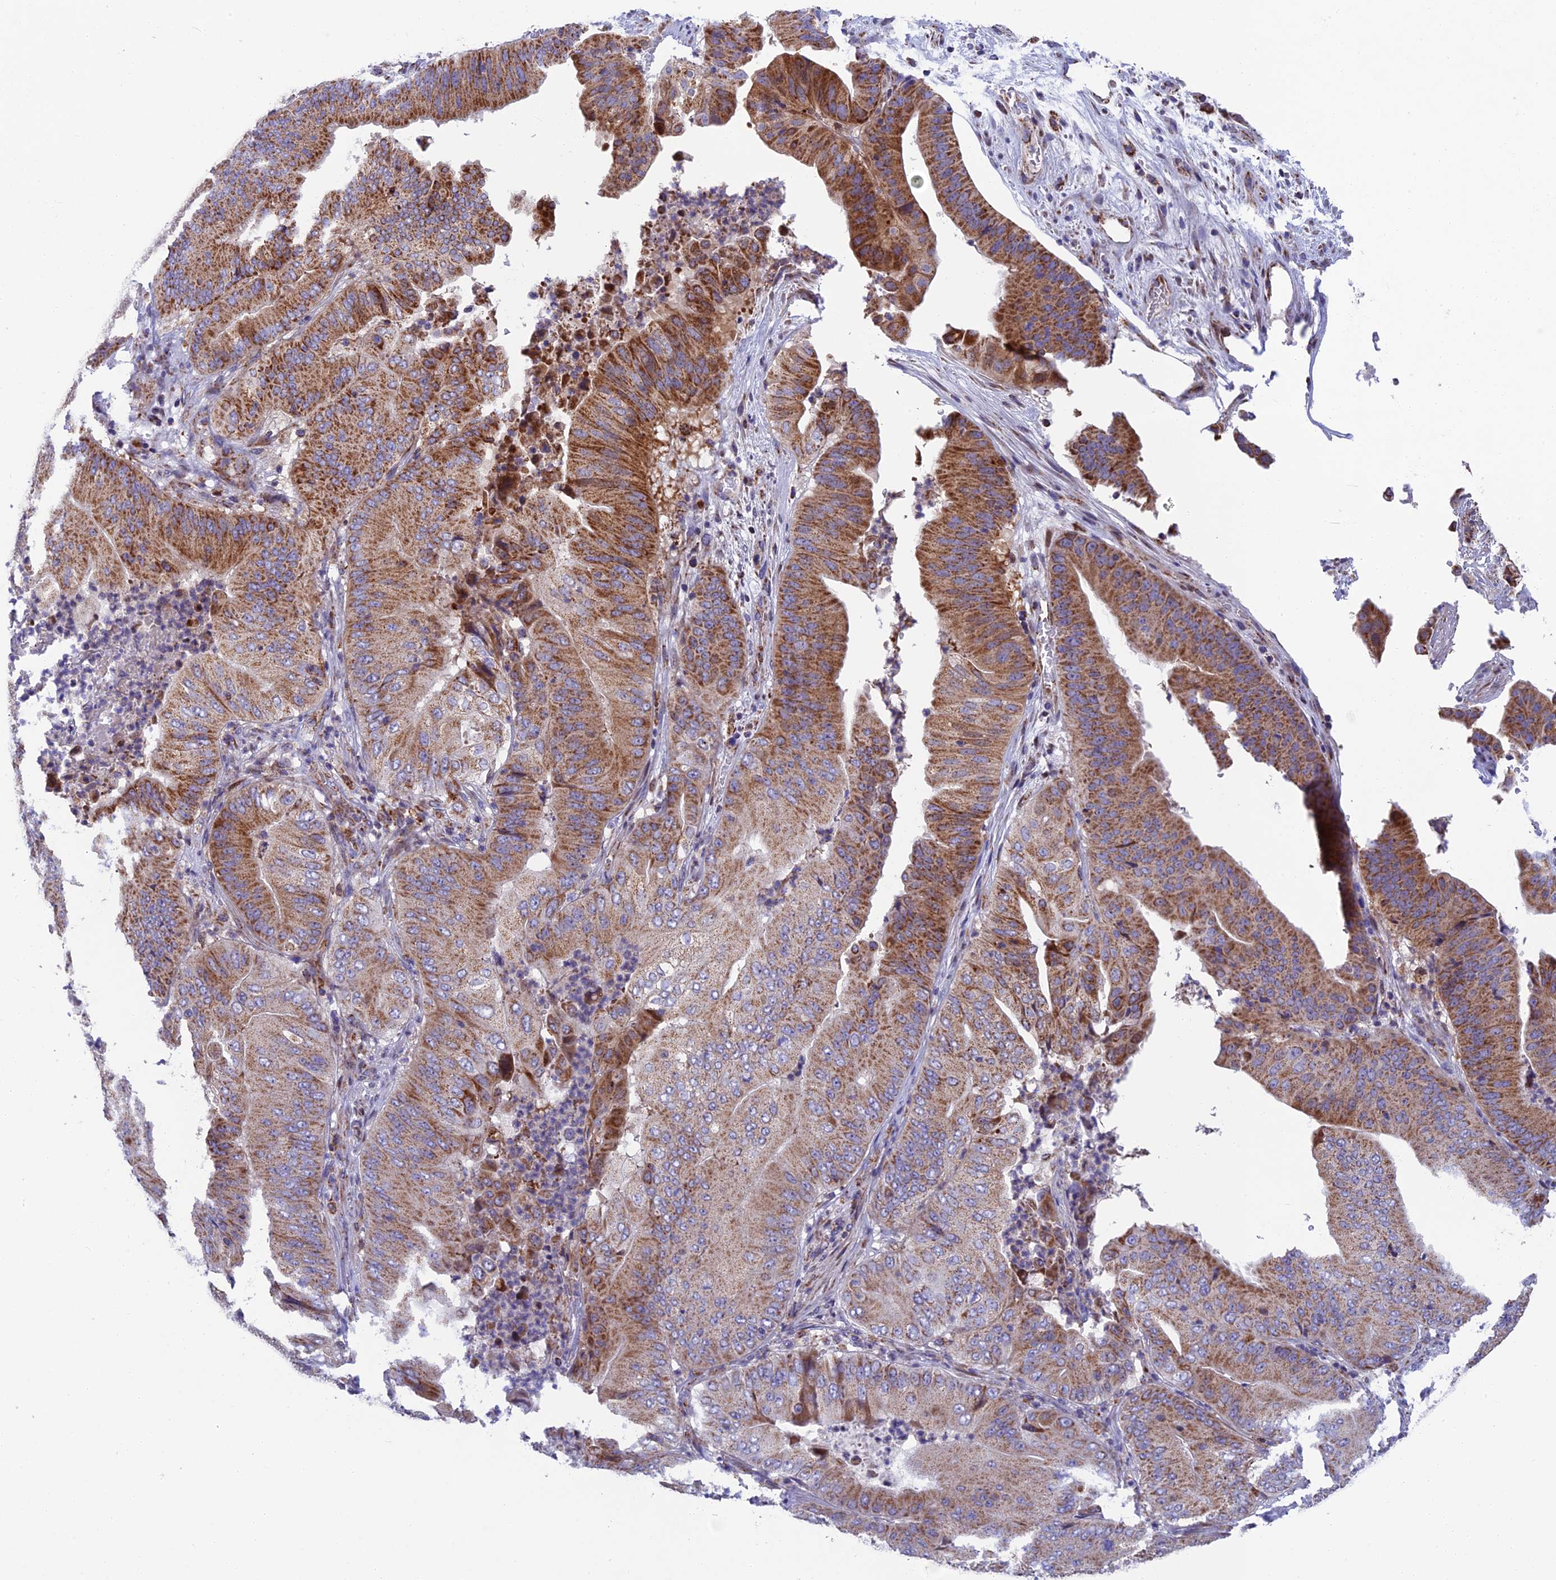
{"staining": {"intensity": "moderate", "quantity": "25%-75%", "location": "cytoplasmic/membranous"}, "tissue": "pancreatic cancer", "cell_type": "Tumor cells", "image_type": "cancer", "snomed": [{"axis": "morphology", "description": "Adenocarcinoma, NOS"}, {"axis": "topography", "description": "Pancreas"}], "caption": "This histopathology image reveals immunohistochemistry (IHC) staining of adenocarcinoma (pancreatic), with medium moderate cytoplasmic/membranous positivity in about 25%-75% of tumor cells.", "gene": "CS", "patient": {"sex": "female", "age": 77}}